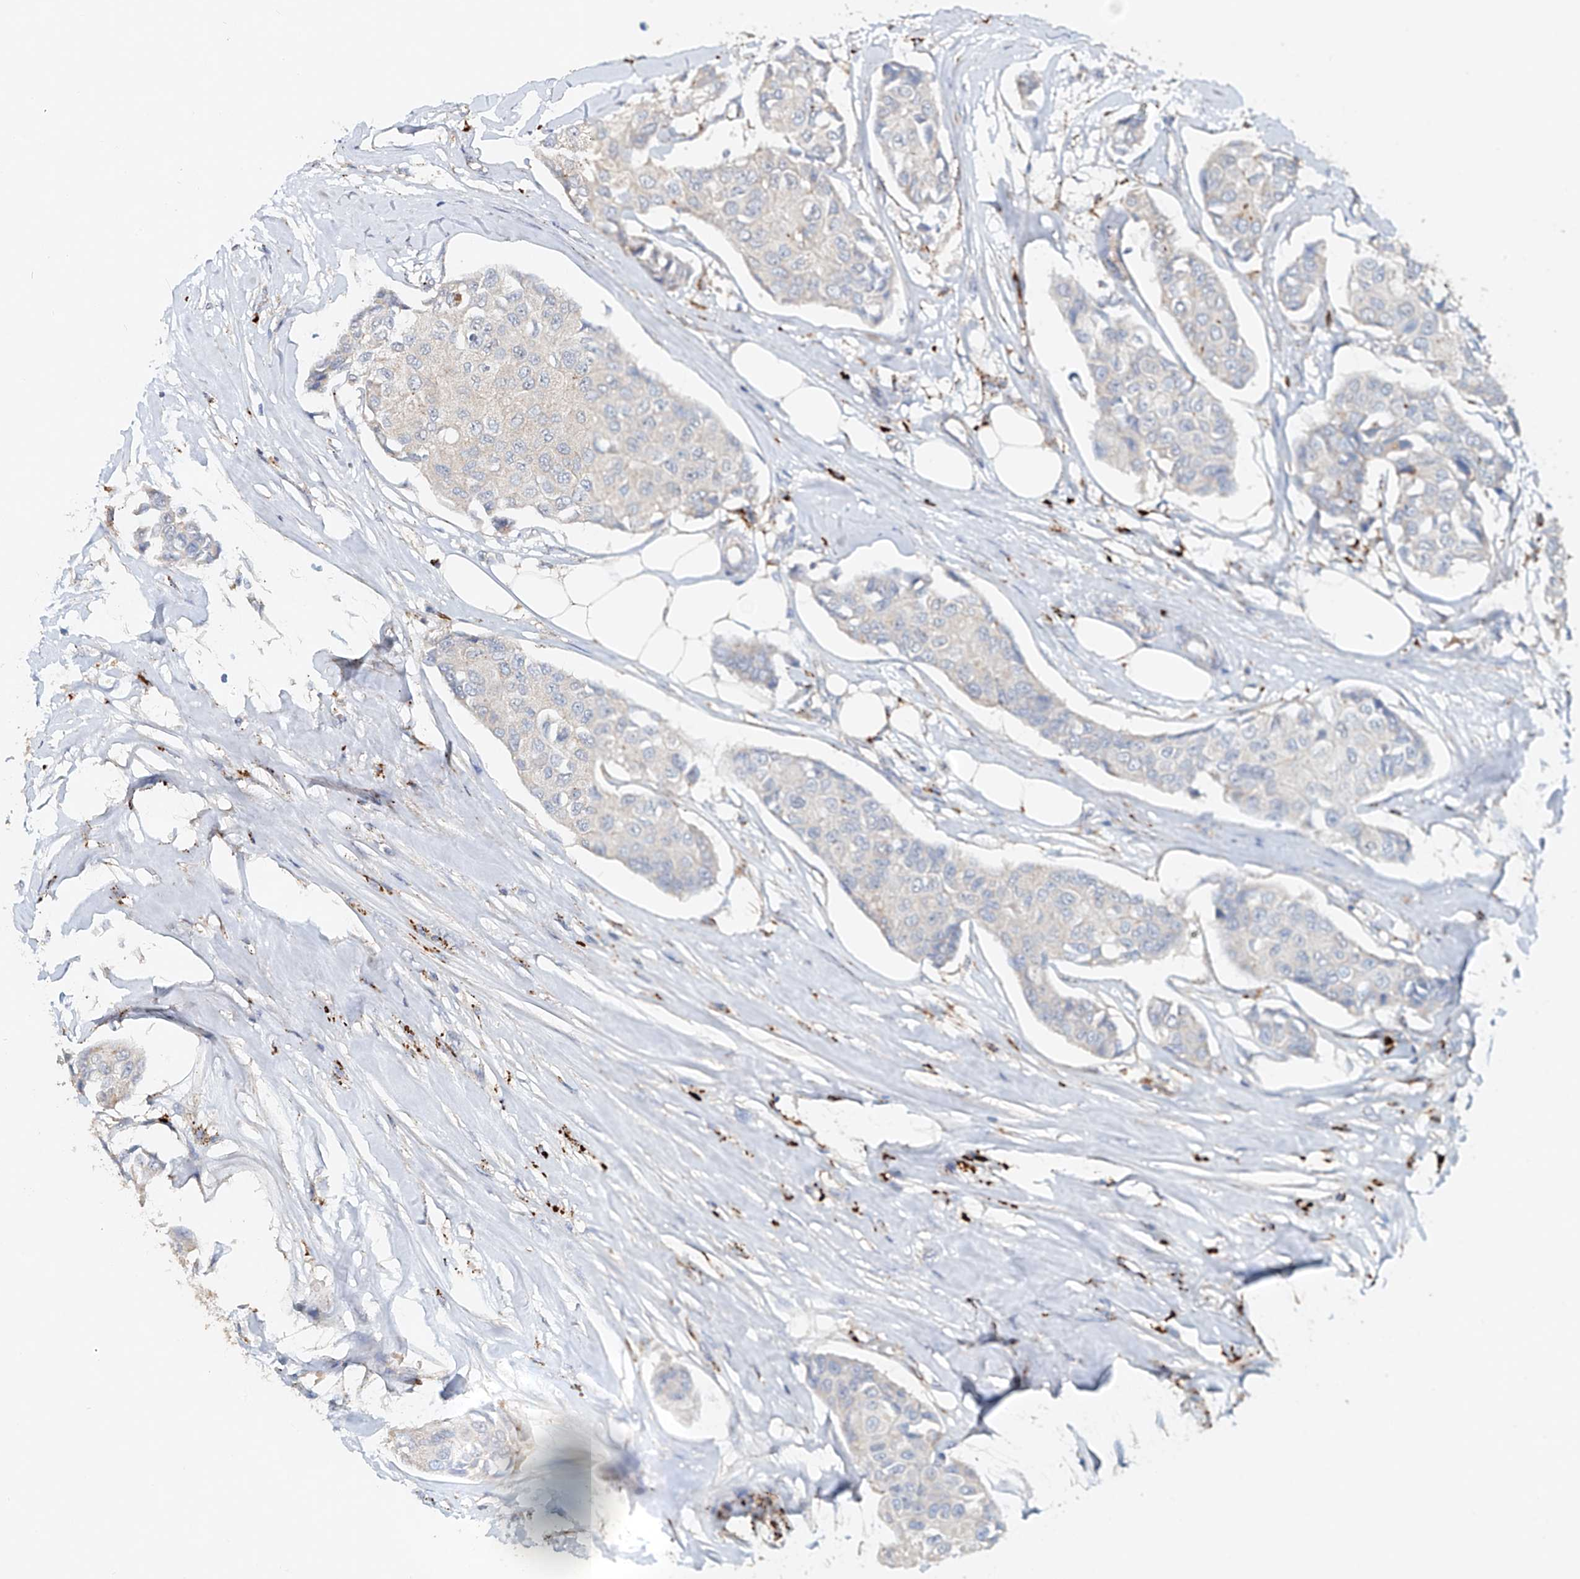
{"staining": {"intensity": "weak", "quantity": "<25%", "location": "cytoplasmic/membranous"}, "tissue": "breast cancer", "cell_type": "Tumor cells", "image_type": "cancer", "snomed": [{"axis": "morphology", "description": "Duct carcinoma"}, {"axis": "topography", "description": "Breast"}], "caption": "Human infiltrating ductal carcinoma (breast) stained for a protein using IHC demonstrates no expression in tumor cells.", "gene": "TRIM47", "patient": {"sex": "female", "age": 80}}